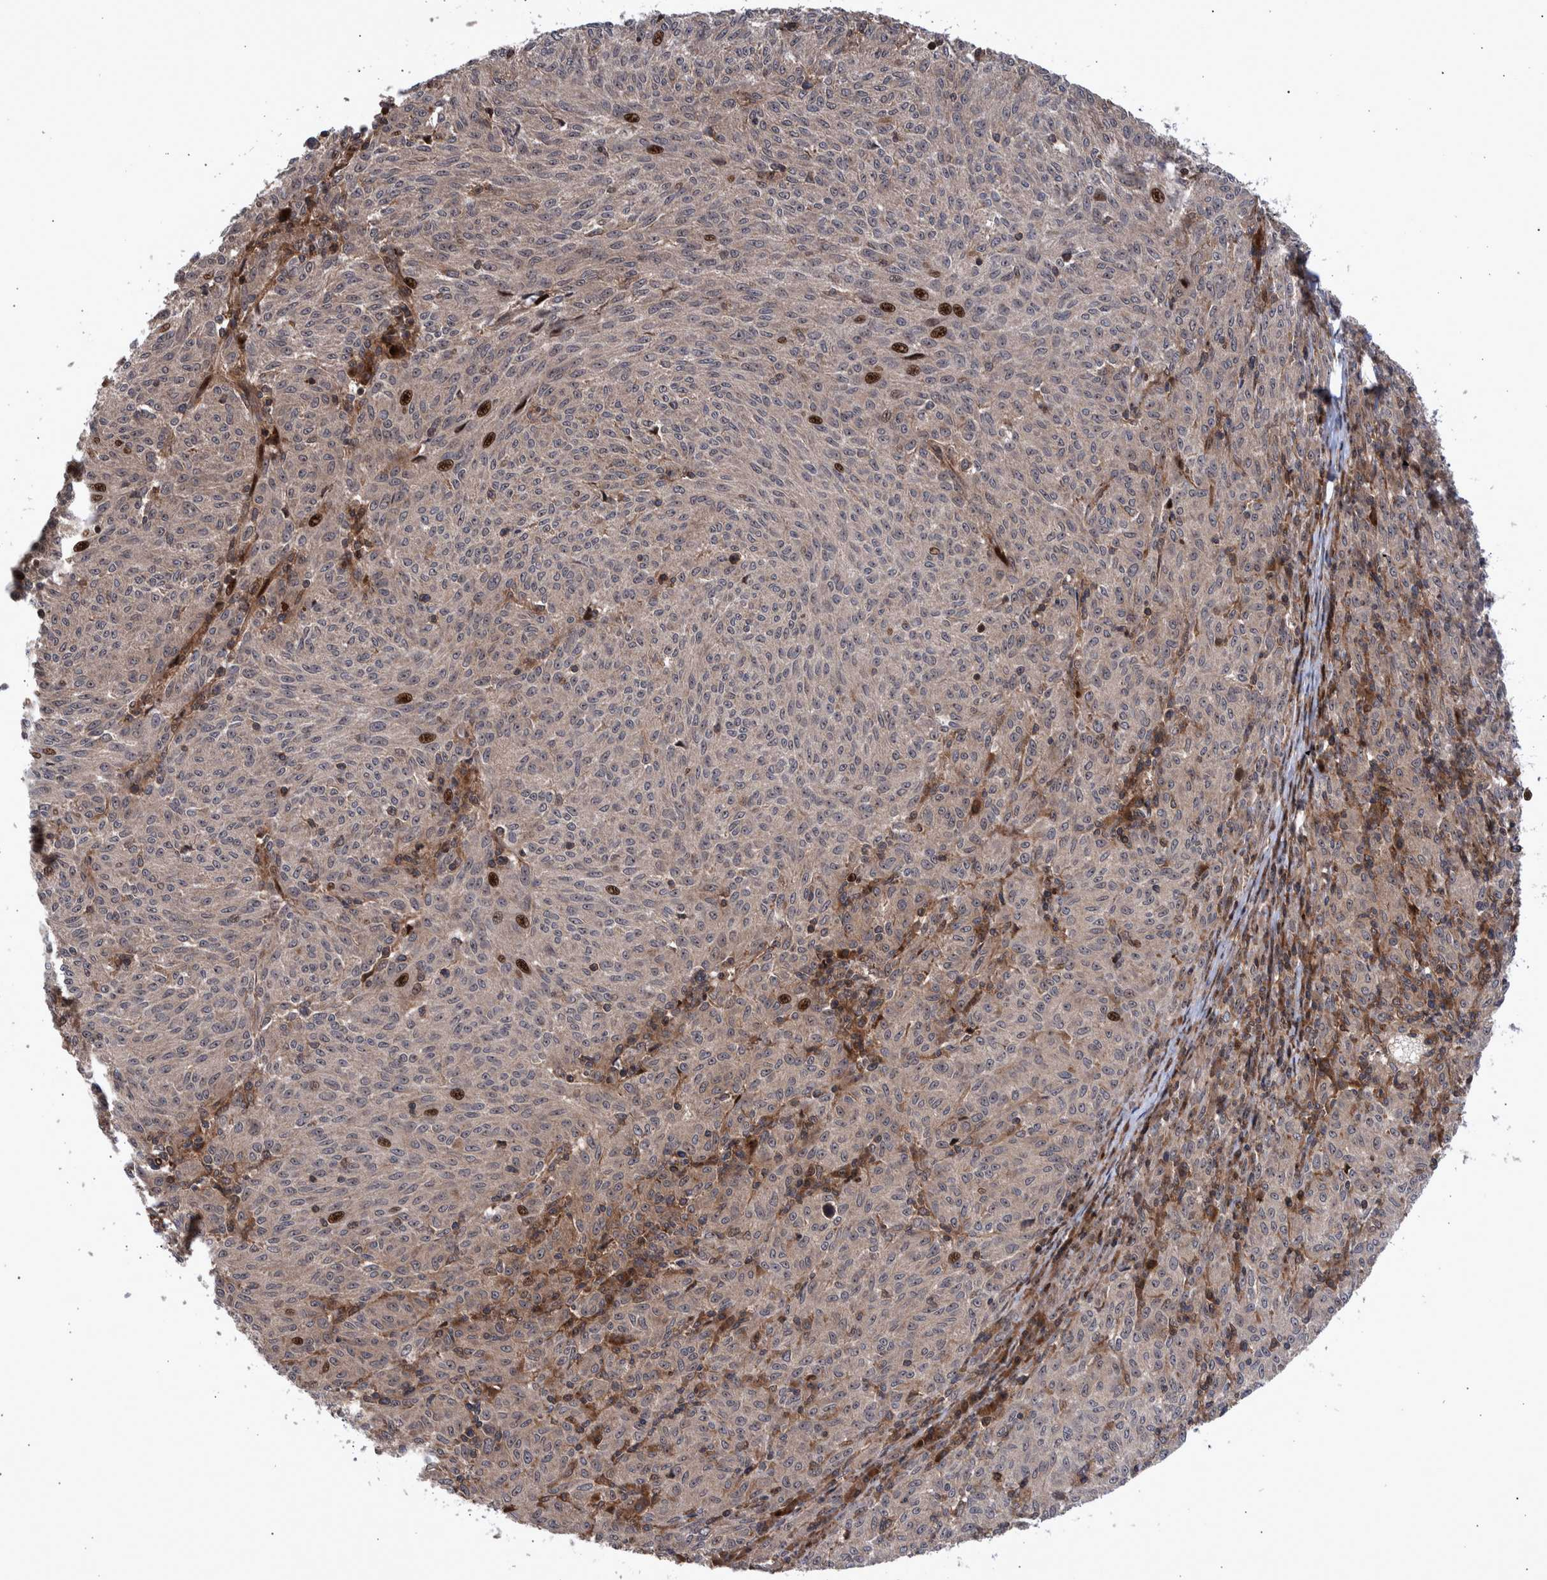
{"staining": {"intensity": "moderate", "quantity": "<25%", "location": "nuclear"}, "tissue": "melanoma", "cell_type": "Tumor cells", "image_type": "cancer", "snomed": [{"axis": "morphology", "description": "Malignant melanoma, NOS"}, {"axis": "topography", "description": "Skin"}], "caption": "Melanoma stained with DAB (3,3'-diaminobenzidine) immunohistochemistry reveals low levels of moderate nuclear positivity in about <25% of tumor cells.", "gene": "SHISA6", "patient": {"sex": "female", "age": 72}}